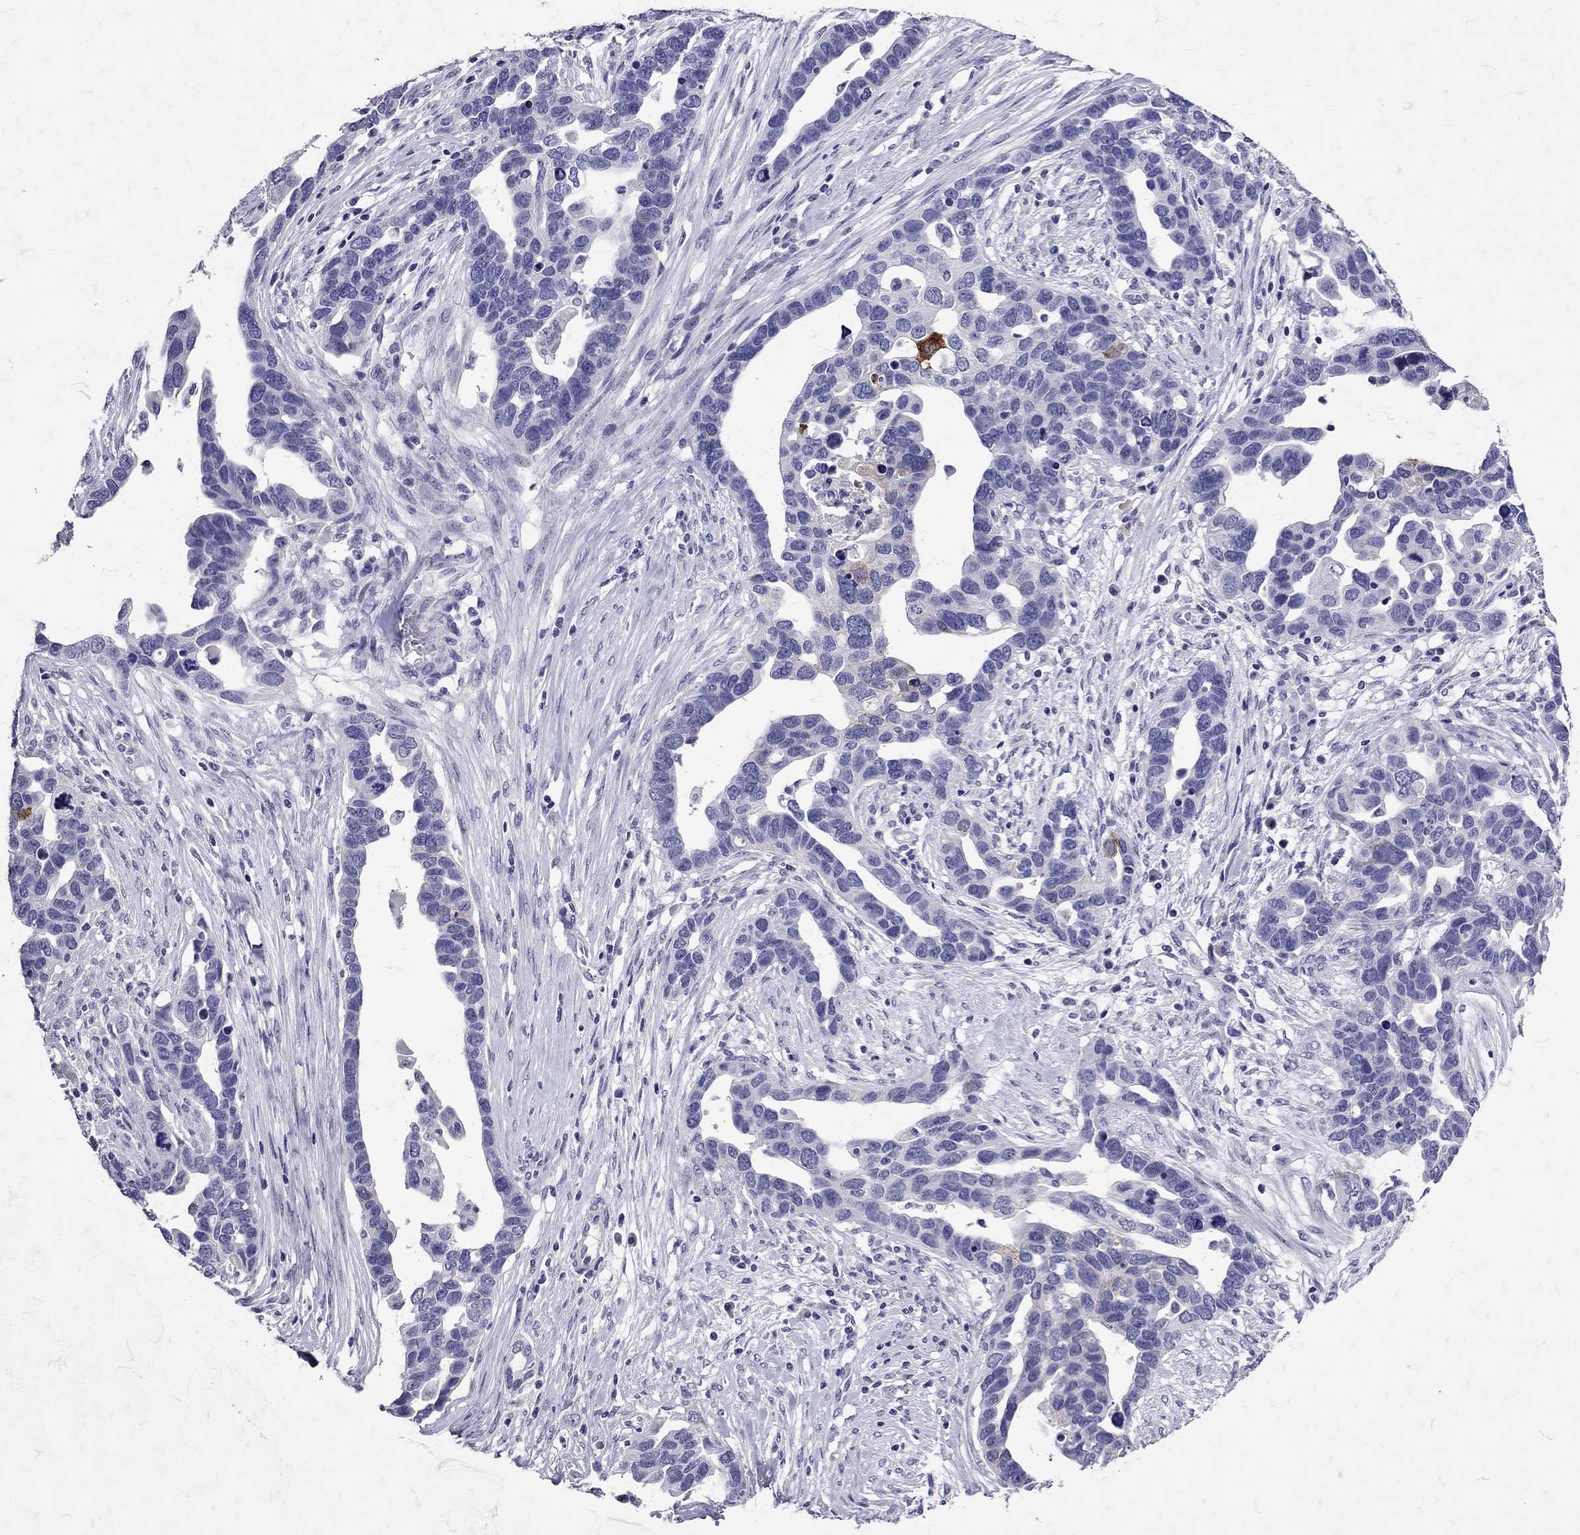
{"staining": {"intensity": "negative", "quantity": "none", "location": "none"}, "tissue": "ovarian cancer", "cell_type": "Tumor cells", "image_type": "cancer", "snomed": [{"axis": "morphology", "description": "Cystadenocarcinoma, serous, NOS"}, {"axis": "topography", "description": "Ovary"}], "caption": "This is an immunohistochemistry micrograph of human ovarian serous cystadenocarcinoma. There is no expression in tumor cells.", "gene": "SST", "patient": {"sex": "female", "age": 54}}